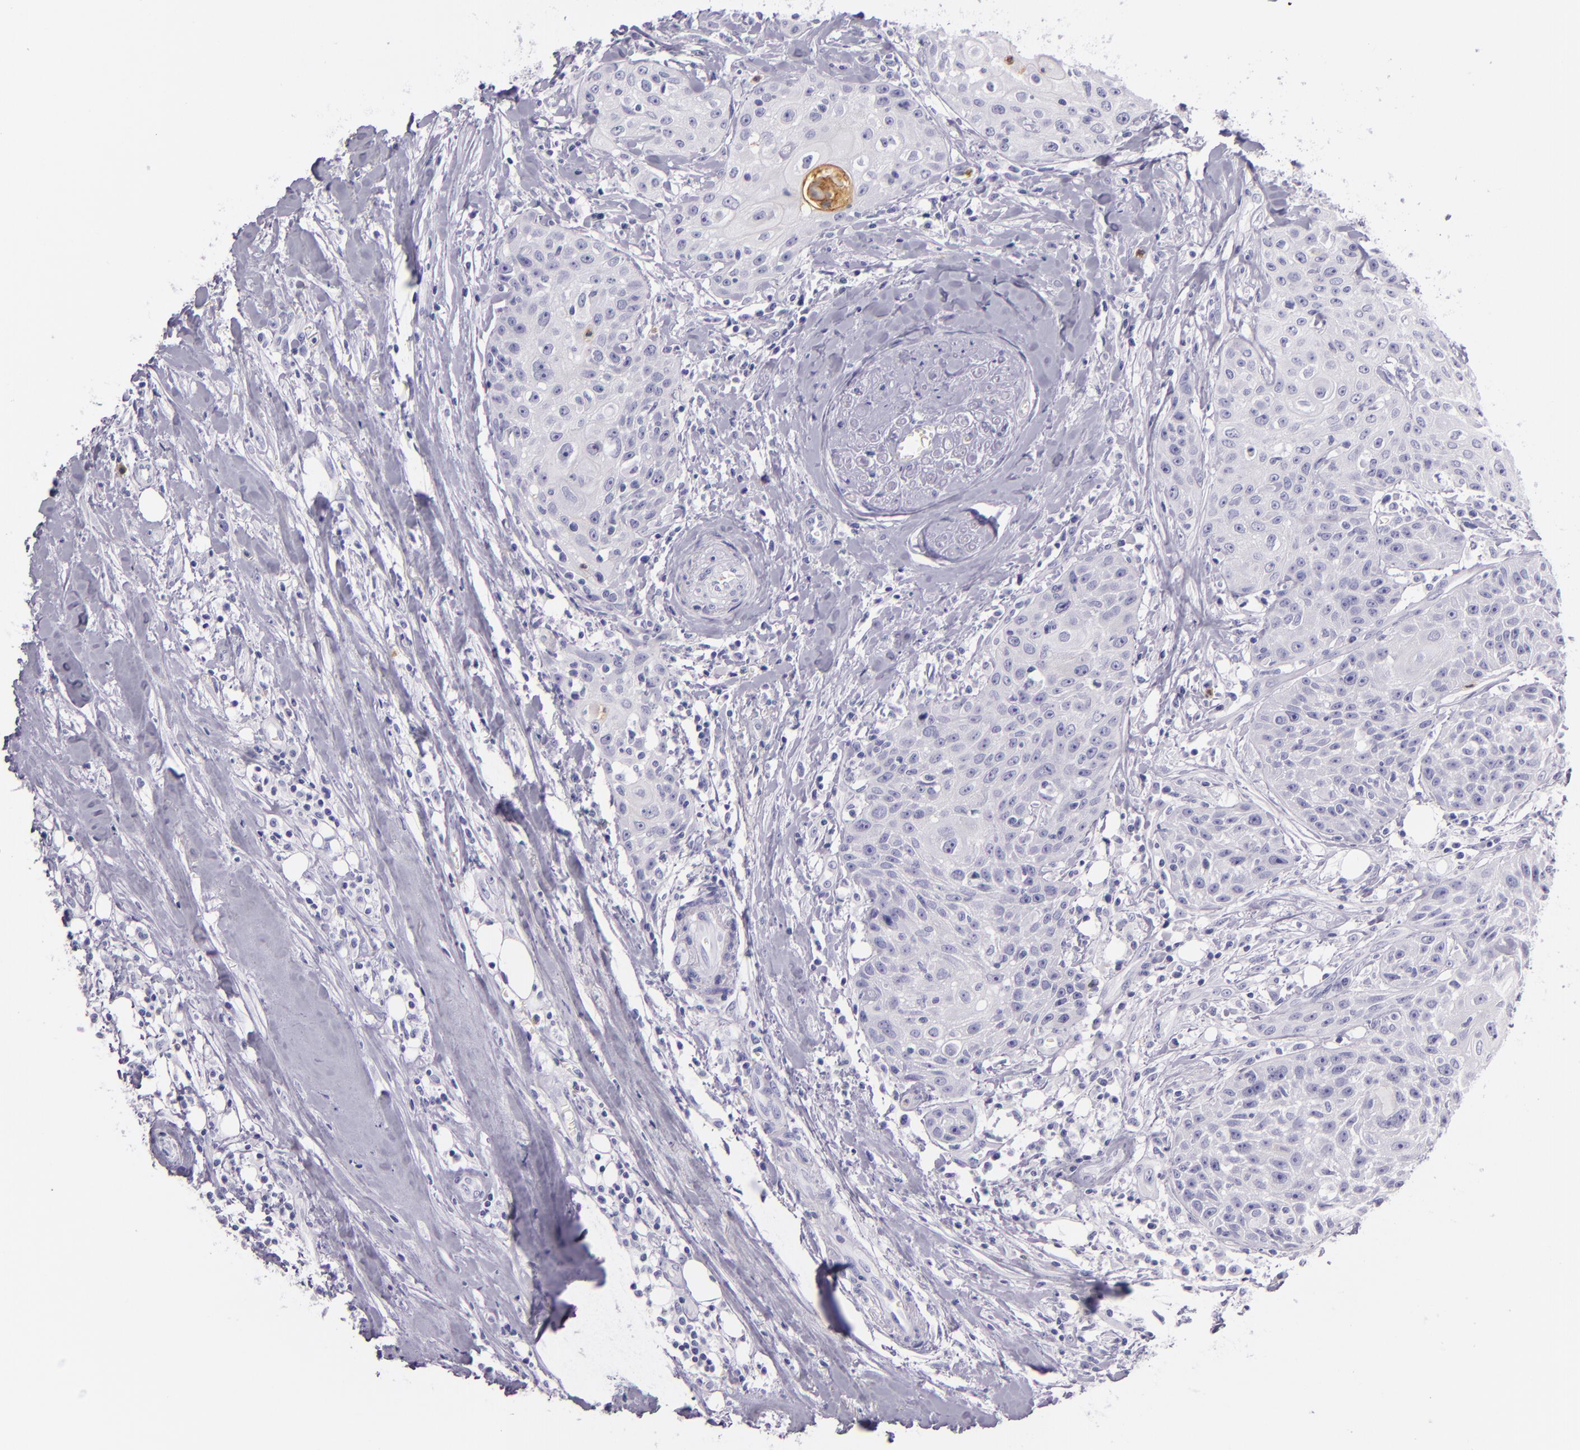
{"staining": {"intensity": "negative", "quantity": "none", "location": "none"}, "tissue": "head and neck cancer", "cell_type": "Tumor cells", "image_type": "cancer", "snomed": [{"axis": "morphology", "description": "Squamous cell carcinoma, NOS"}, {"axis": "topography", "description": "Oral tissue"}, {"axis": "topography", "description": "Head-Neck"}], "caption": "IHC of head and neck cancer shows no staining in tumor cells.", "gene": "CEACAM1", "patient": {"sex": "female", "age": 82}}